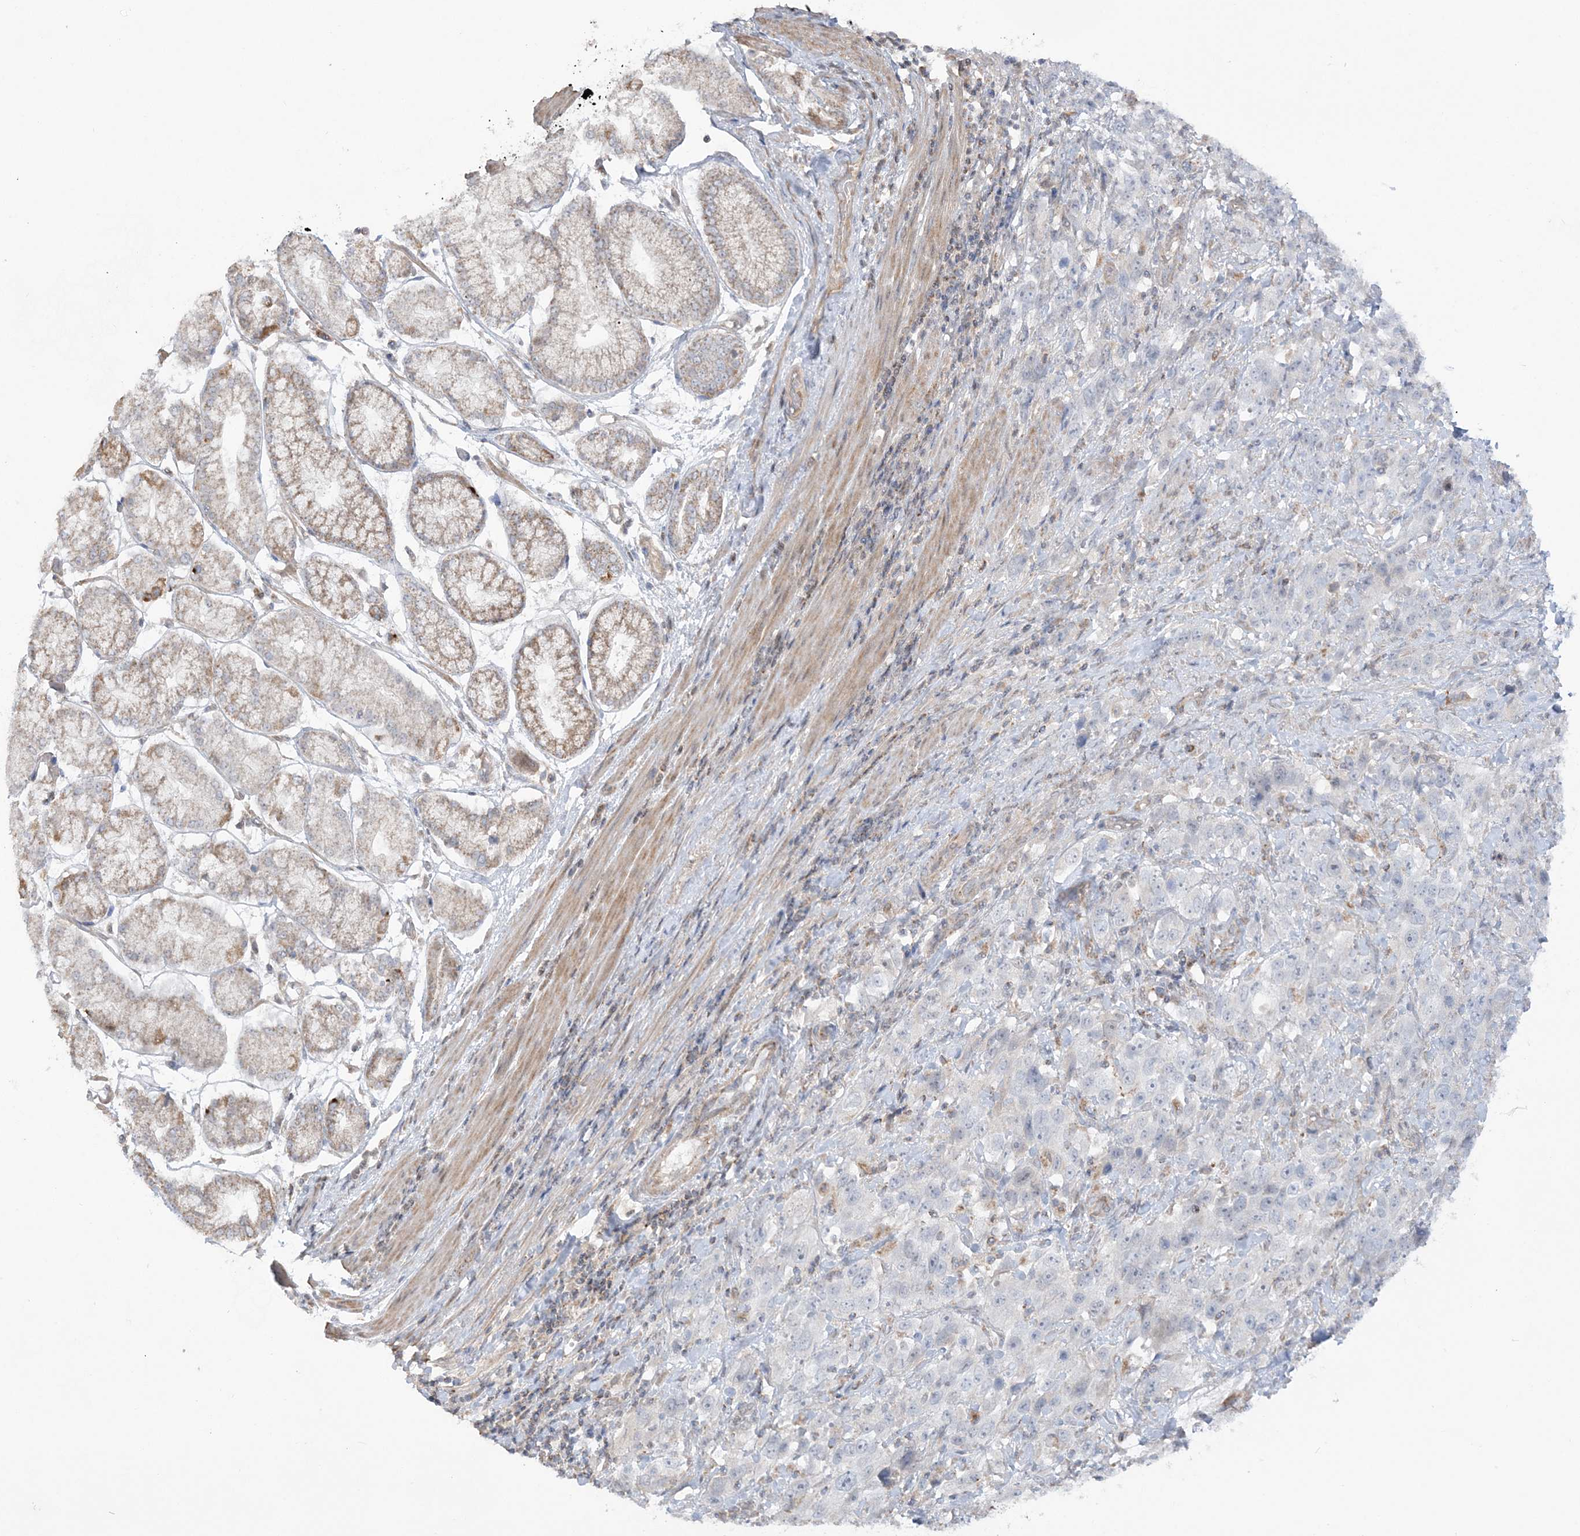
{"staining": {"intensity": "negative", "quantity": "none", "location": "none"}, "tissue": "stomach cancer", "cell_type": "Tumor cells", "image_type": "cancer", "snomed": [{"axis": "morphology", "description": "Normal tissue, NOS"}, {"axis": "morphology", "description": "Adenocarcinoma, NOS"}, {"axis": "topography", "description": "Lymph node"}, {"axis": "topography", "description": "Stomach"}], "caption": "Immunohistochemistry of human stomach cancer (adenocarcinoma) demonstrates no expression in tumor cells.", "gene": "SCLT1", "patient": {"sex": "male", "age": 48}}